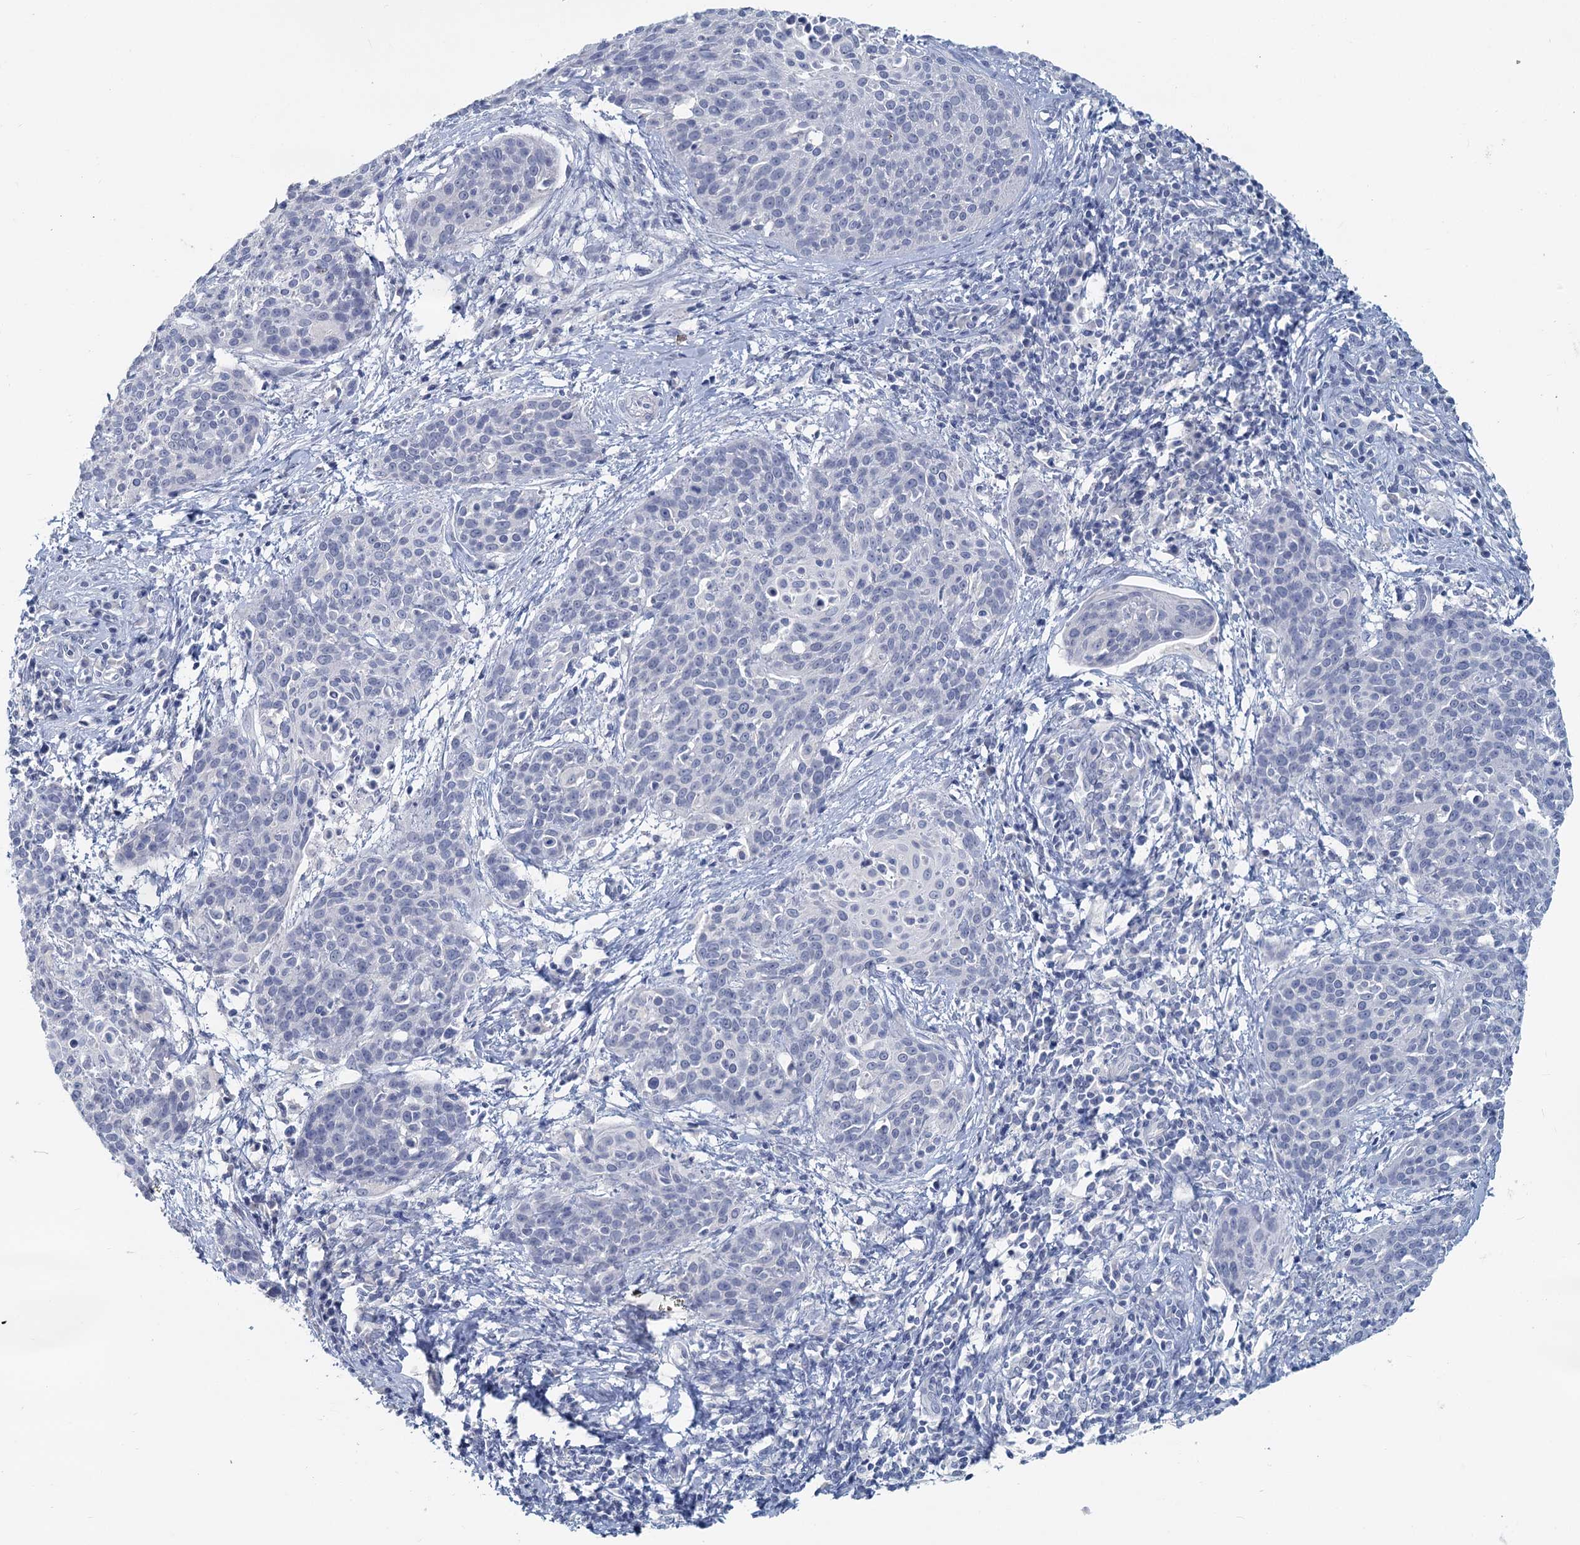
{"staining": {"intensity": "negative", "quantity": "none", "location": "none"}, "tissue": "cervical cancer", "cell_type": "Tumor cells", "image_type": "cancer", "snomed": [{"axis": "morphology", "description": "Squamous cell carcinoma, NOS"}, {"axis": "topography", "description": "Cervix"}], "caption": "Immunohistochemistry (IHC) photomicrograph of neoplastic tissue: human cervical cancer stained with DAB shows no significant protein staining in tumor cells.", "gene": "CHGA", "patient": {"sex": "female", "age": 38}}